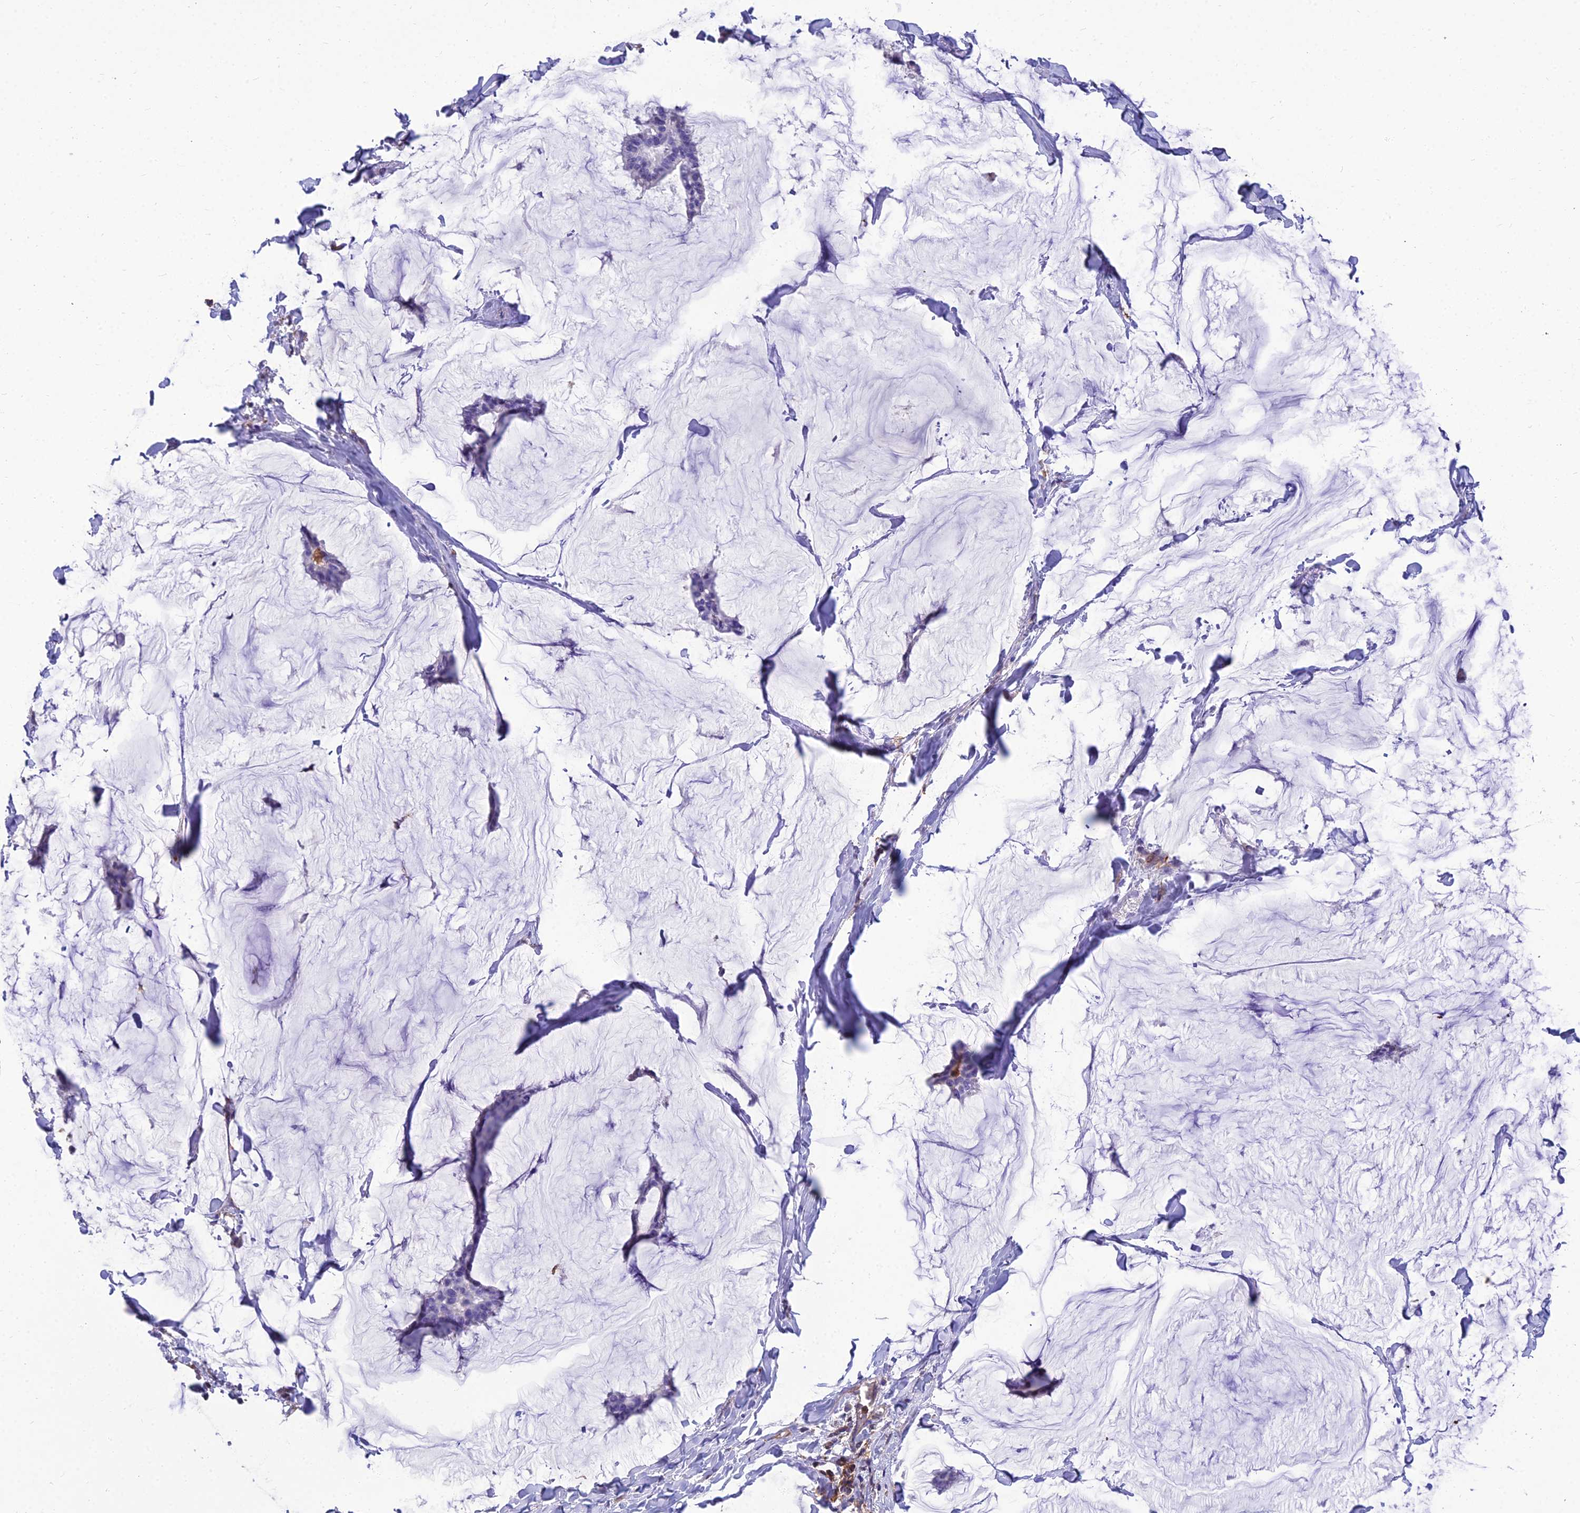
{"staining": {"intensity": "negative", "quantity": "none", "location": "none"}, "tissue": "breast cancer", "cell_type": "Tumor cells", "image_type": "cancer", "snomed": [{"axis": "morphology", "description": "Duct carcinoma"}, {"axis": "topography", "description": "Breast"}], "caption": "Tumor cells show no significant protein expression in breast cancer. (IHC, brightfield microscopy, high magnification).", "gene": "PPP1R18", "patient": {"sex": "female", "age": 93}}